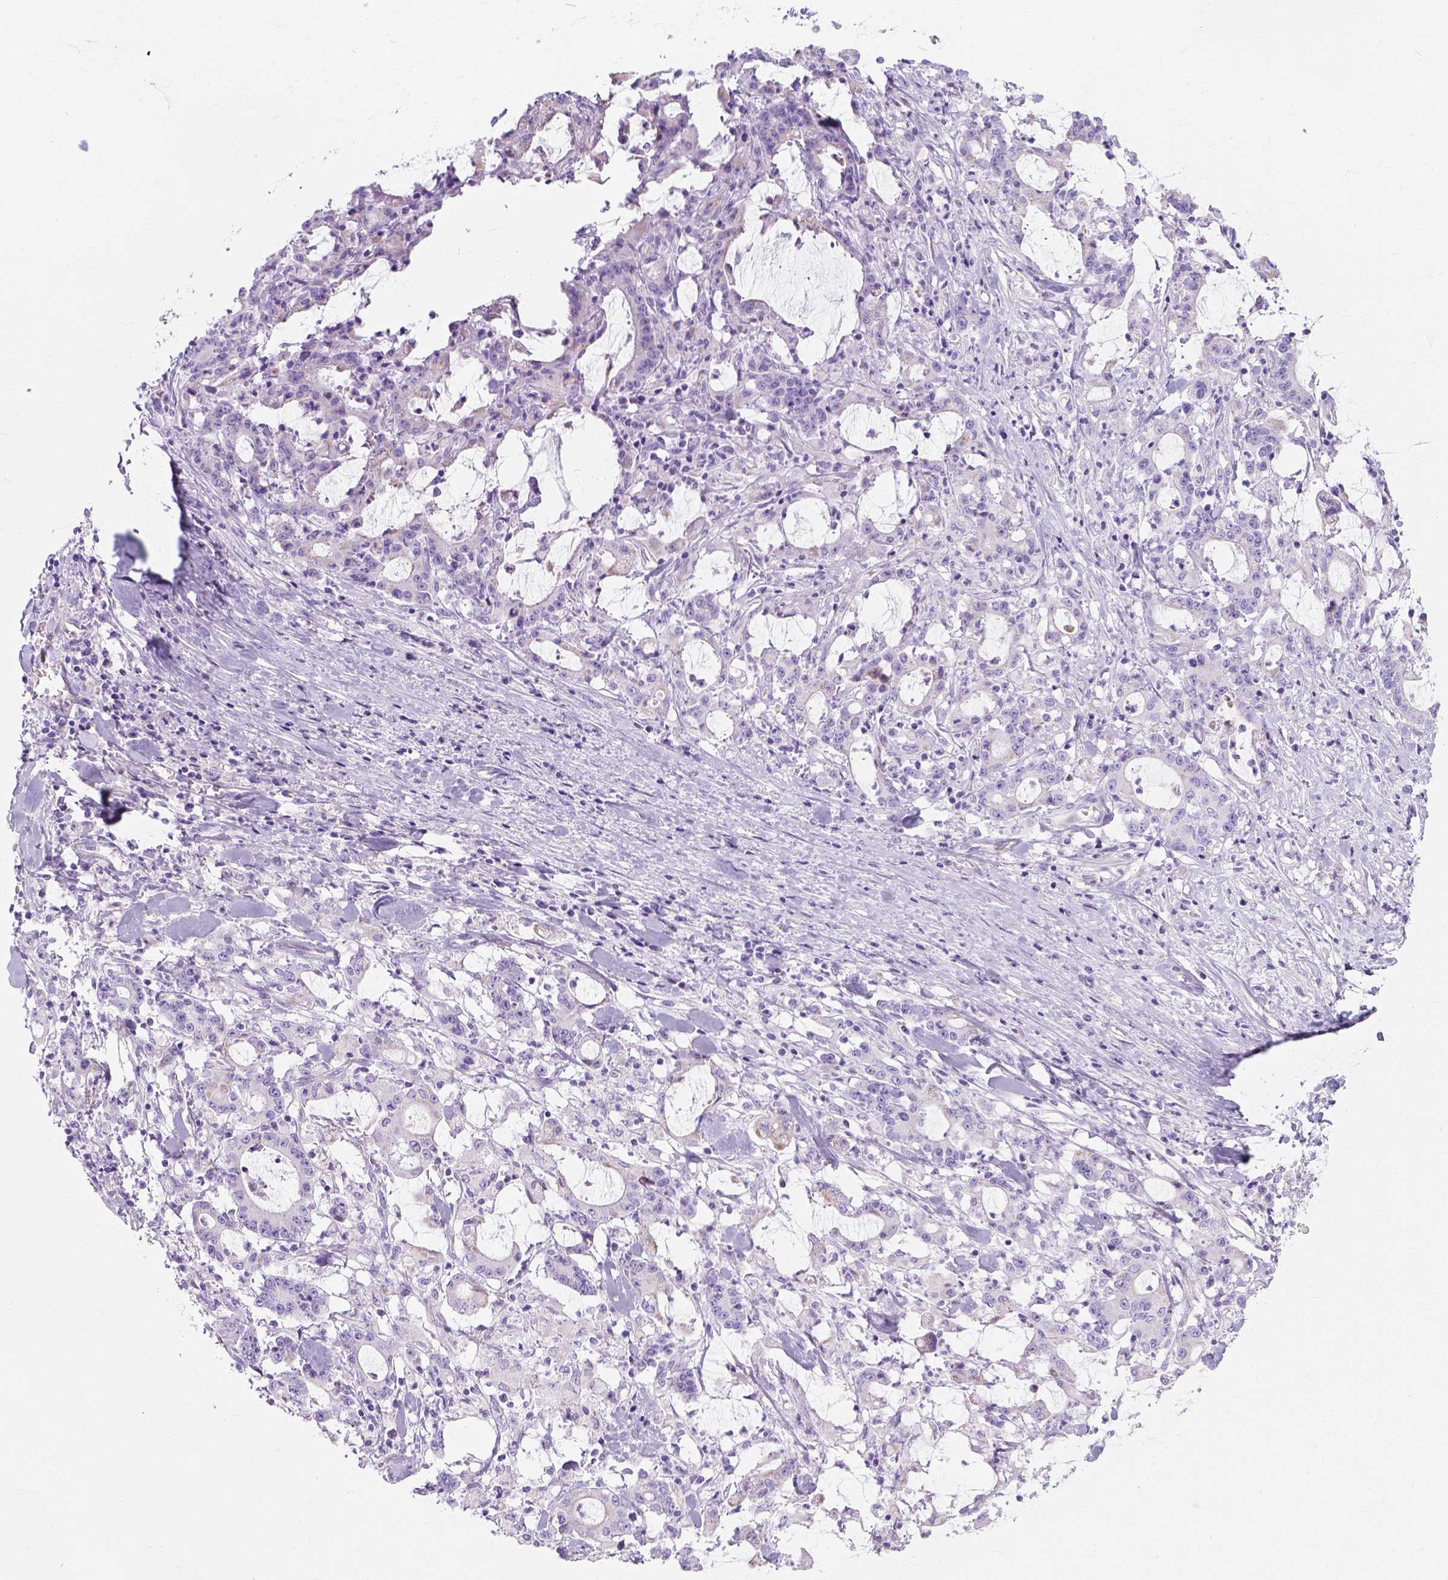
{"staining": {"intensity": "negative", "quantity": "none", "location": "none"}, "tissue": "stomach cancer", "cell_type": "Tumor cells", "image_type": "cancer", "snomed": [{"axis": "morphology", "description": "Adenocarcinoma, NOS"}, {"axis": "topography", "description": "Stomach, upper"}], "caption": "Immunohistochemical staining of human stomach cancer displays no significant expression in tumor cells. (DAB (3,3'-diaminobenzidine) IHC visualized using brightfield microscopy, high magnification).", "gene": "MYH15", "patient": {"sex": "male", "age": 68}}